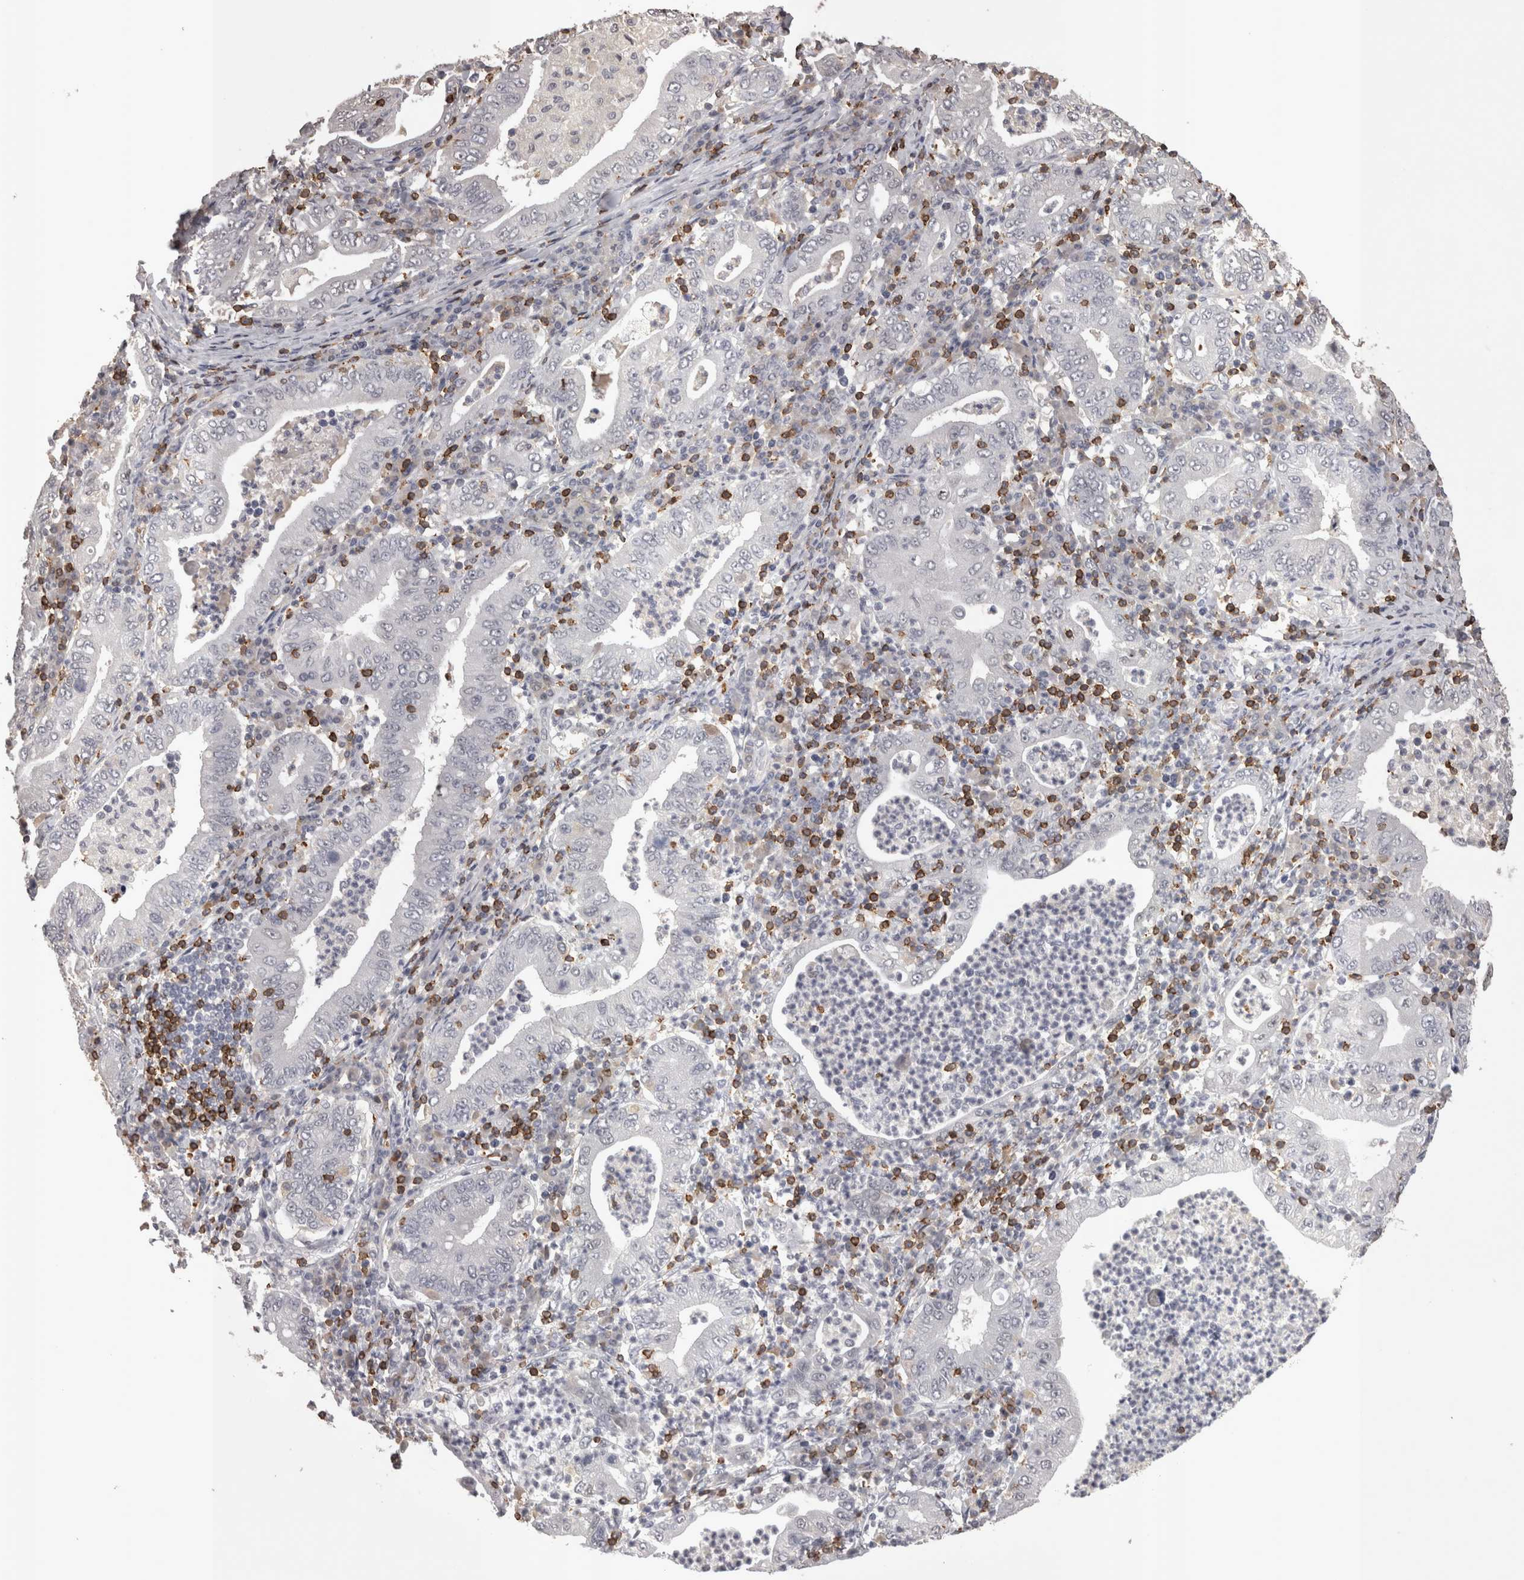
{"staining": {"intensity": "negative", "quantity": "none", "location": "none"}, "tissue": "stomach cancer", "cell_type": "Tumor cells", "image_type": "cancer", "snomed": [{"axis": "morphology", "description": "Normal tissue, NOS"}, {"axis": "morphology", "description": "Adenocarcinoma, NOS"}, {"axis": "topography", "description": "Esophagus"}, {"axis": "topography", "description": "Stomach, upper"}, {"axis": "topography", "description": "Peripheral nerve tissue"}], "caption": "IHC of human adenocarcinoma (stomach) exhibits no staining in tumor cells.", "gene": "SKAP1", "patient": {"sex": "male", "age": 62}}